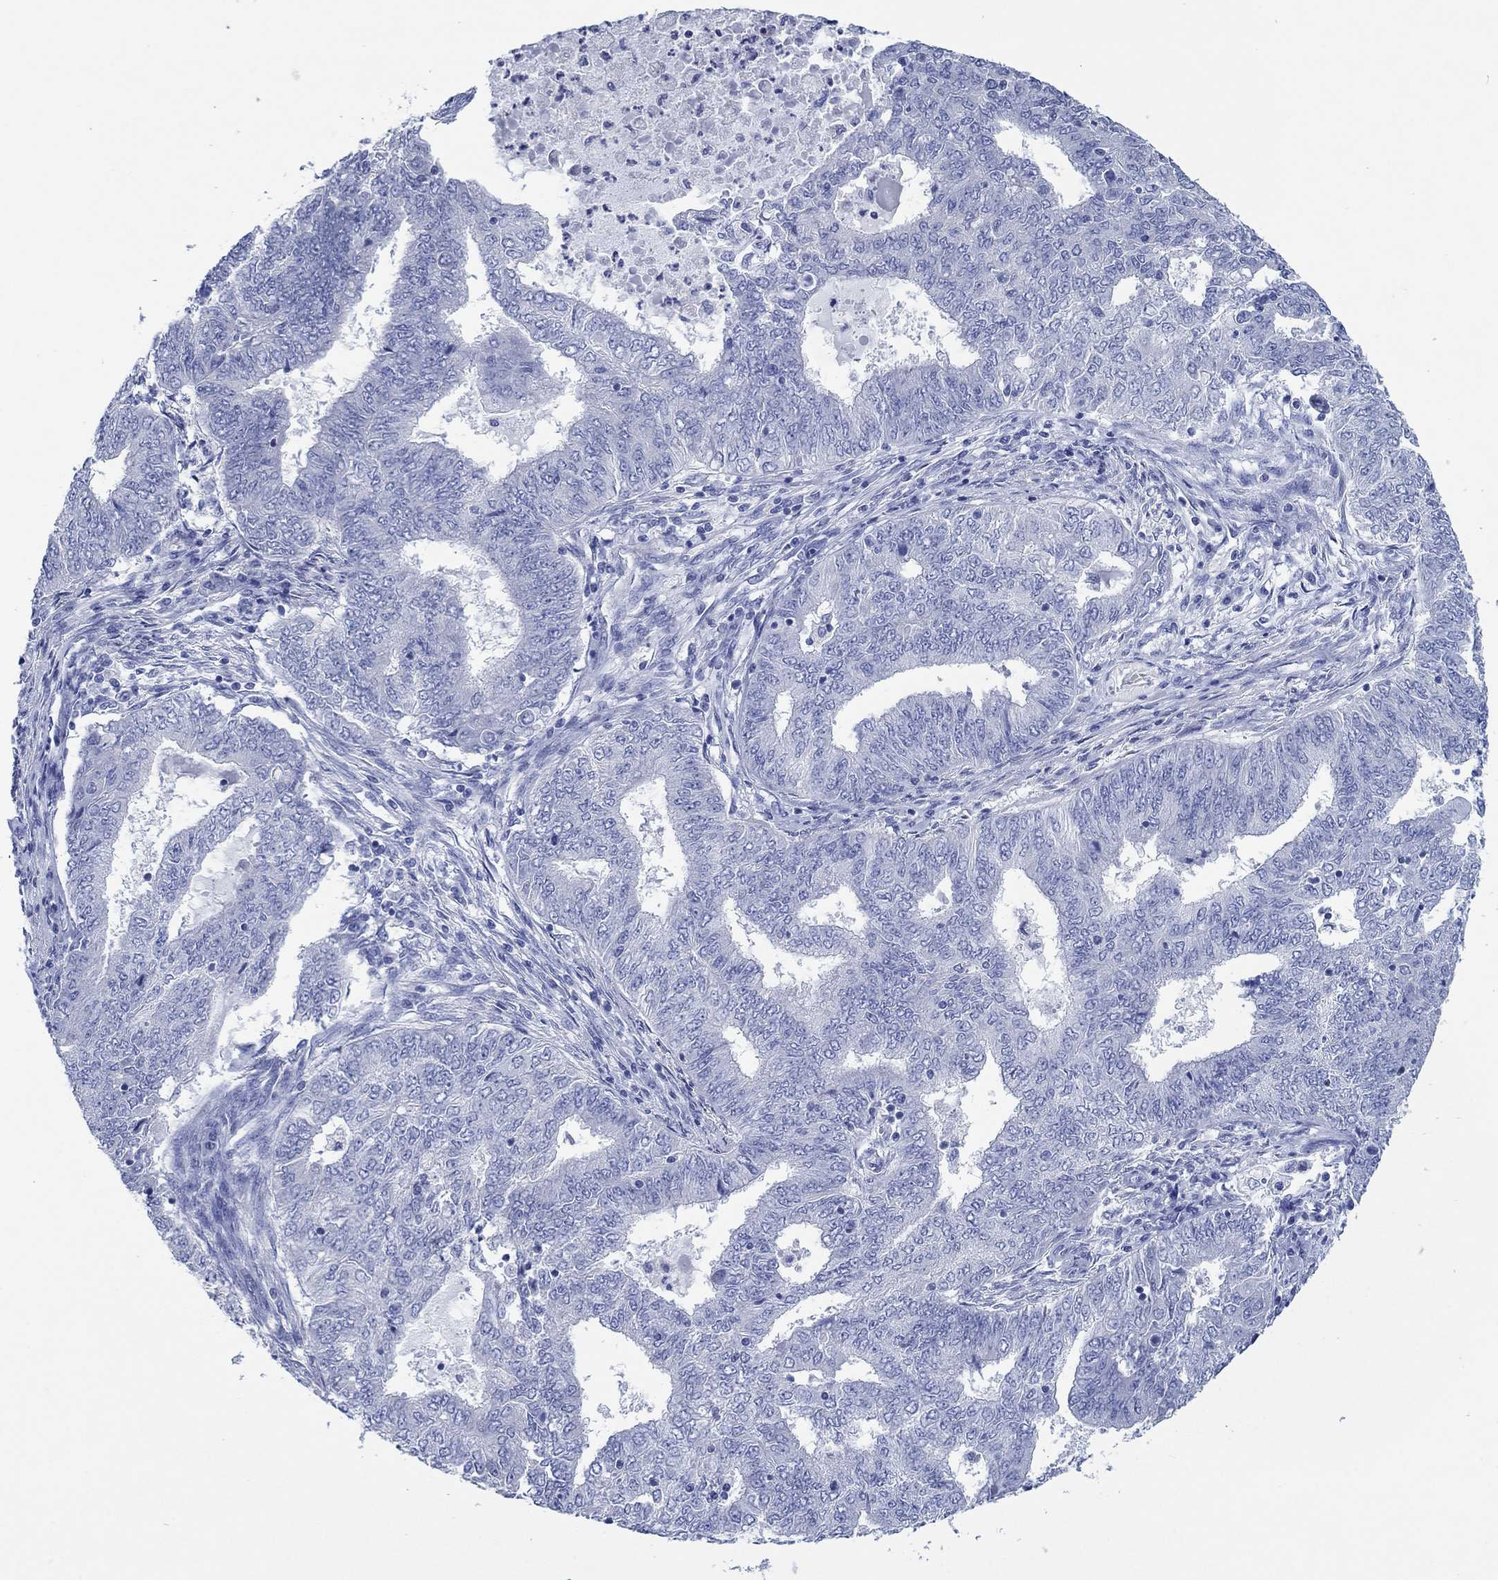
{"staining": {"intensity": "negative", "quantity": "none", "location": "none"}, "tissue": "endometrial cancer", "cell_type": "Tumor cells", "image_type": "cancer", "snomed": [{"axis": "morphology", "description": "Adenocarcinoma, NOS"}, {"axis": "topography", "description": "Endometrium"}], "caption": "Endometrial cancer was stained to show a protein in brown. There is no significant positivity in tumor cells.", "gene": "HCRT", "patient": {"sex": "female", "age": 62}}